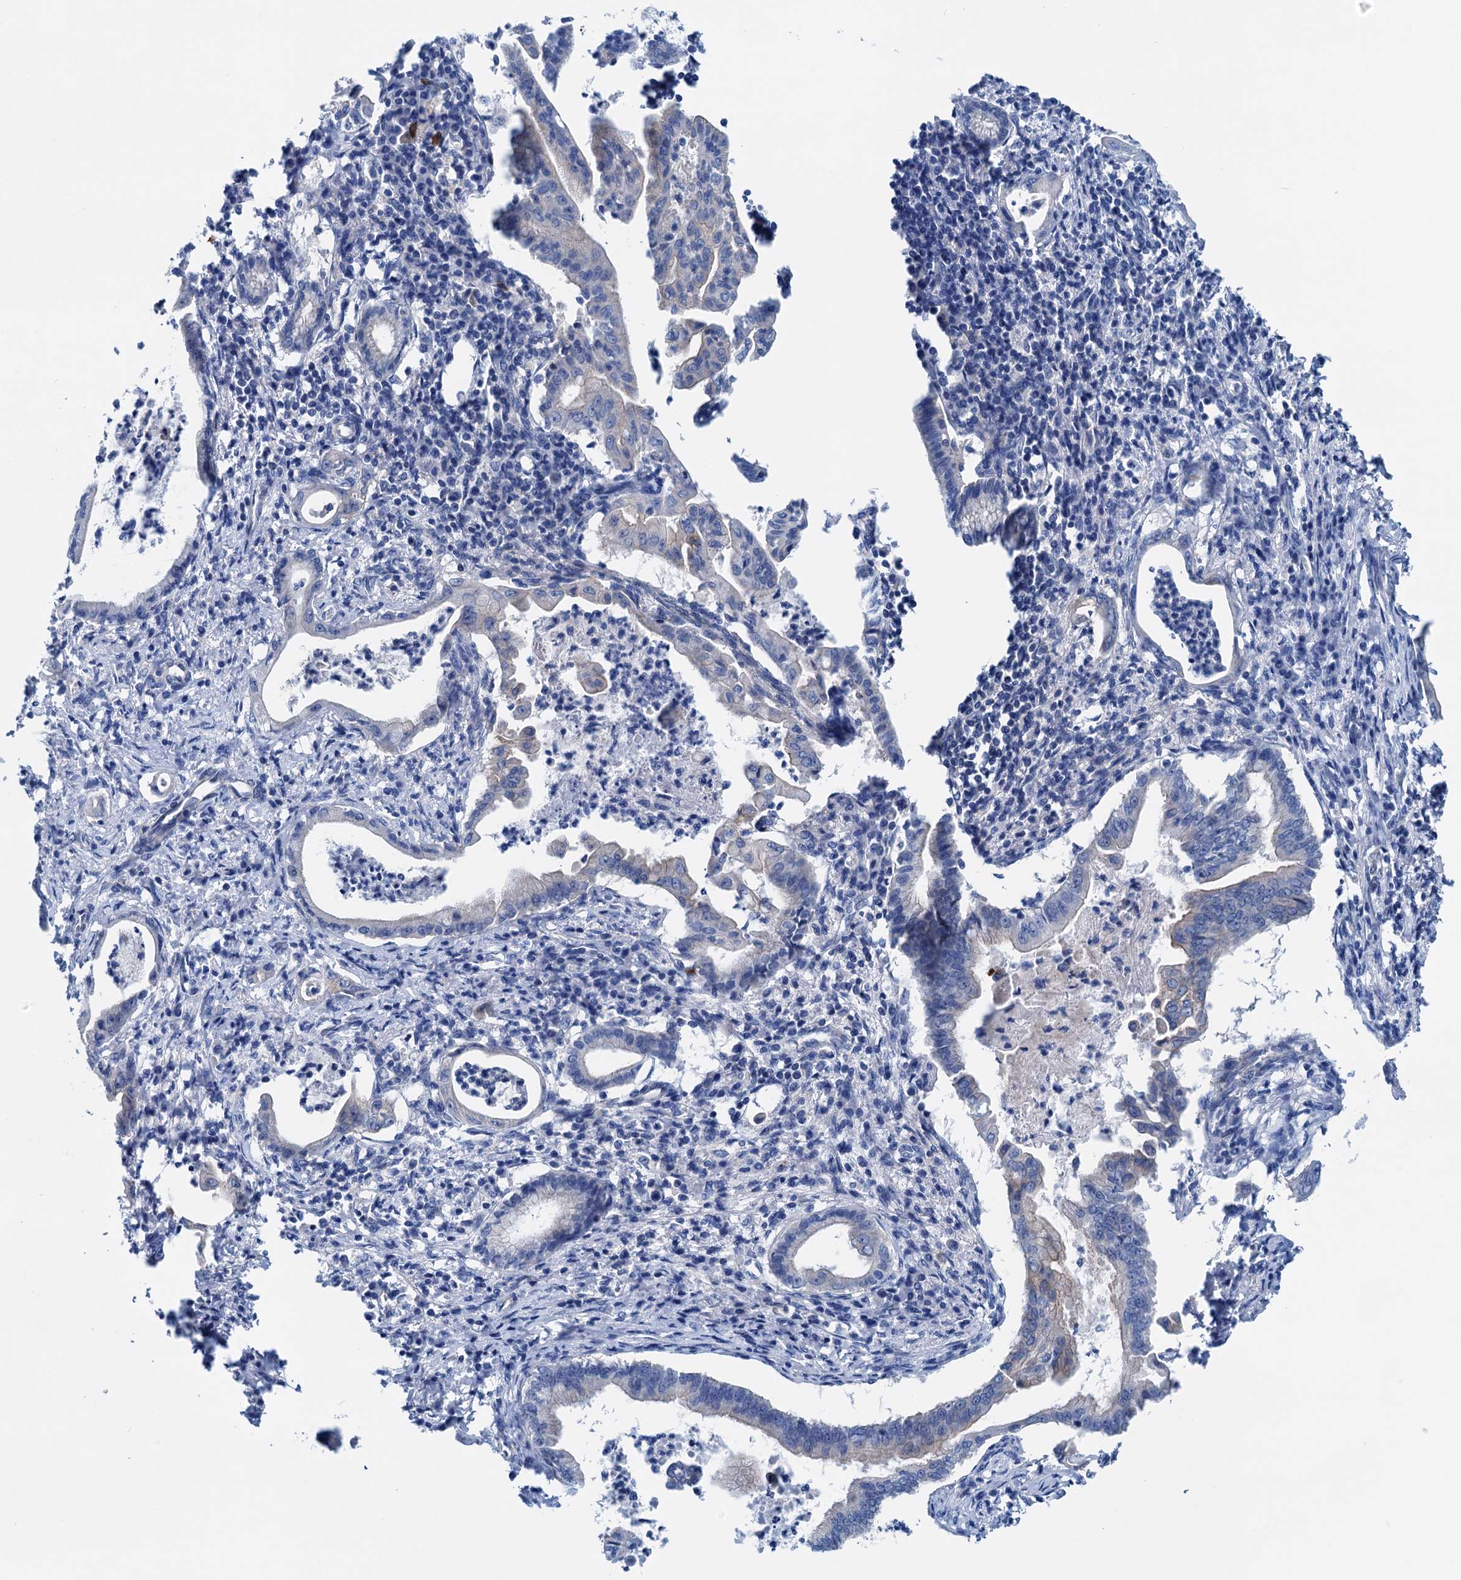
{"staining": {"intensity": "negative", "quantity": "none", "location": "none"}, "tissue": "pancreatic cancer", "cell_type": "Tumor cells", "image_type": "cancer", "snomed": [{"axis": "morphology", "description": "Adenocarcinoma, NOS"}, {"axis": "topography", "description": "Pancreas"}], "caption": "The immunohistochemistry image has no significant staining in tumor cells of pancreatic adenocarcinoma tissue. (Immunohistochemistry, brightfield microscopy, high magnification).", "gene": "KNDC1", "patient": {"sex": "female", "age": 55}}